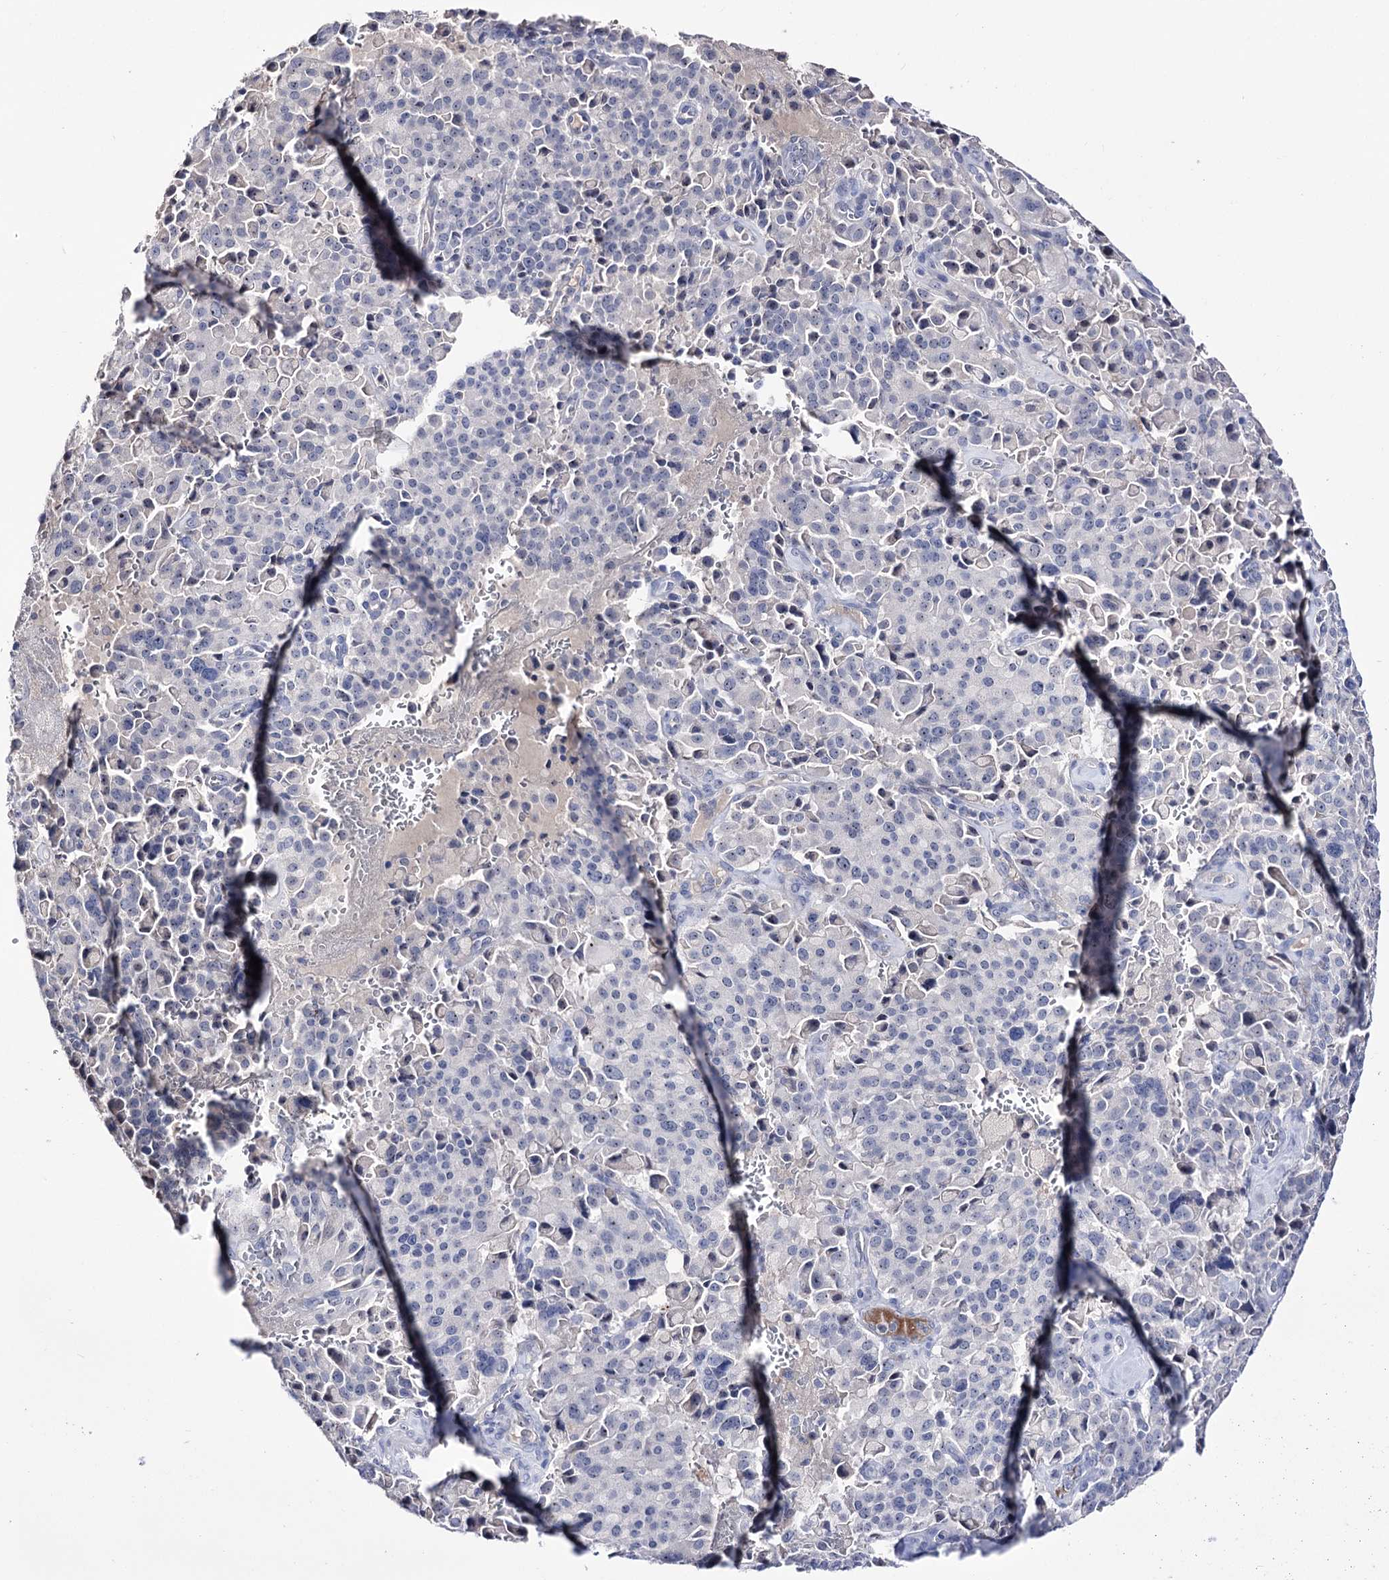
{"staining": {"intensity": "moderate", "quantity": "<25%", "location": "nuclear"}, "tissue": "pancreatic cancer", "cell_type": "Tumor cells", "image_type": "cancer", "snomed": [{"axis": "morphology", "description": "Adenocarcinoma, NOS"}, {"axis": "topography", "description": "Pancreas"}], "caption": "Brown immunohistochemical staining in human pancreatic adenocarcinoma shows moderate nuclear expression in approximately <25% of tumor cells. (Brightfield microscopy of DAB IHC at high magnification).", "gene": "PCGF5", "patient": {"sex": "male", "age": 65}}